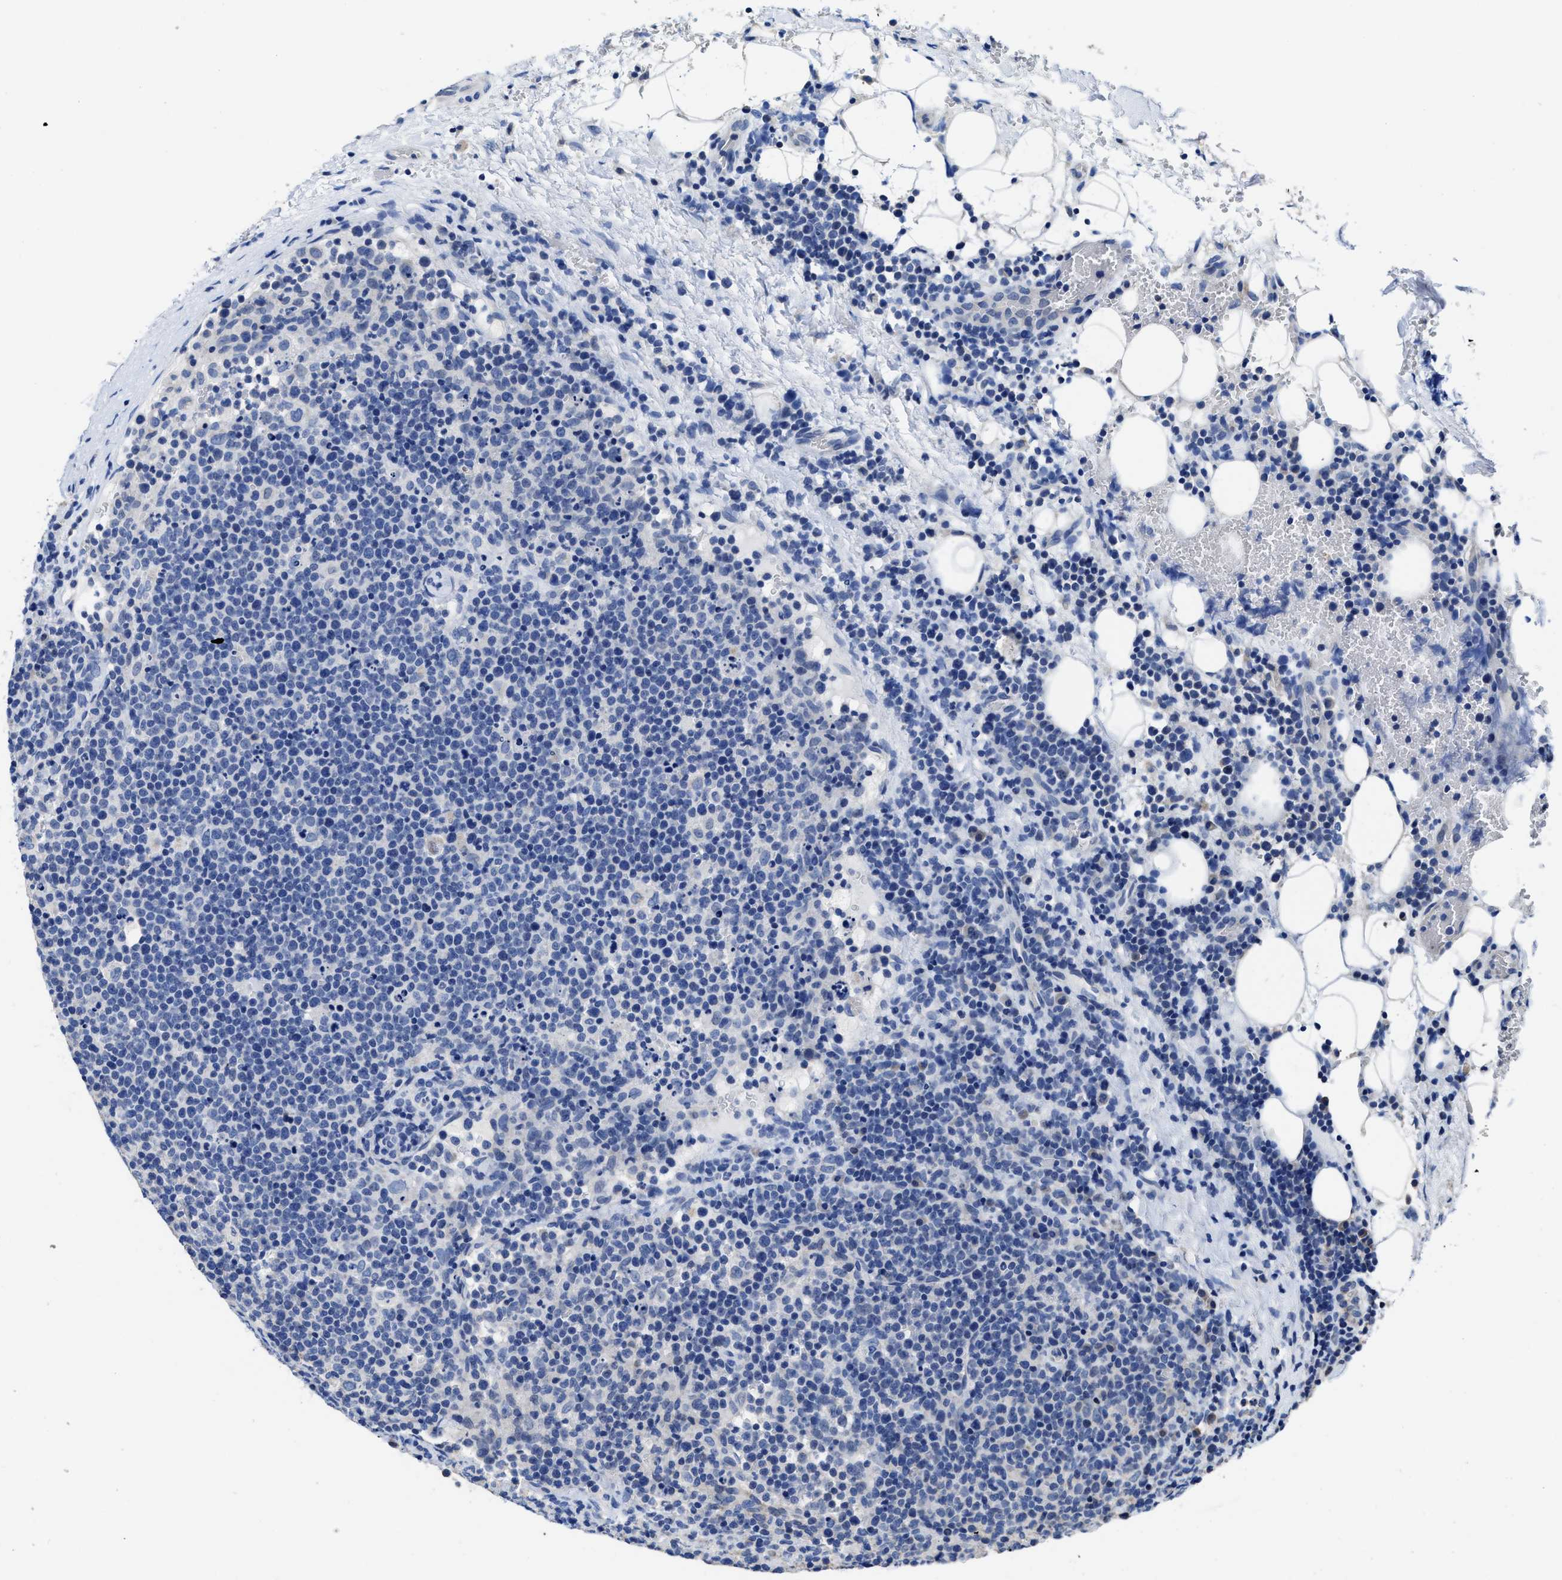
{"staining": {"intensity": "negative", "quantity": "none", "location": "none"}, "tissue": "lymphoma", "cell_type": "Tumor cells", "image_type": "cancer", "snomed": [{"axis": "morphology", "description": "Malignant lymphoma, non-Hodgkin's type, High grade"}, {"axis": "topography", "description": "Lymph node"}], "caption": "DAB immunohistochemical staining of malignant lymphoma, non-Hodgkin's type (high-grade) displays no significant expression in tumor cells. (DAB (3,3'-diaminobenzidine) immunohistochemistry with hematoxylin counter stain).", "gene": "HOOK1", "patient": {"sex": "male", "age": 61}}